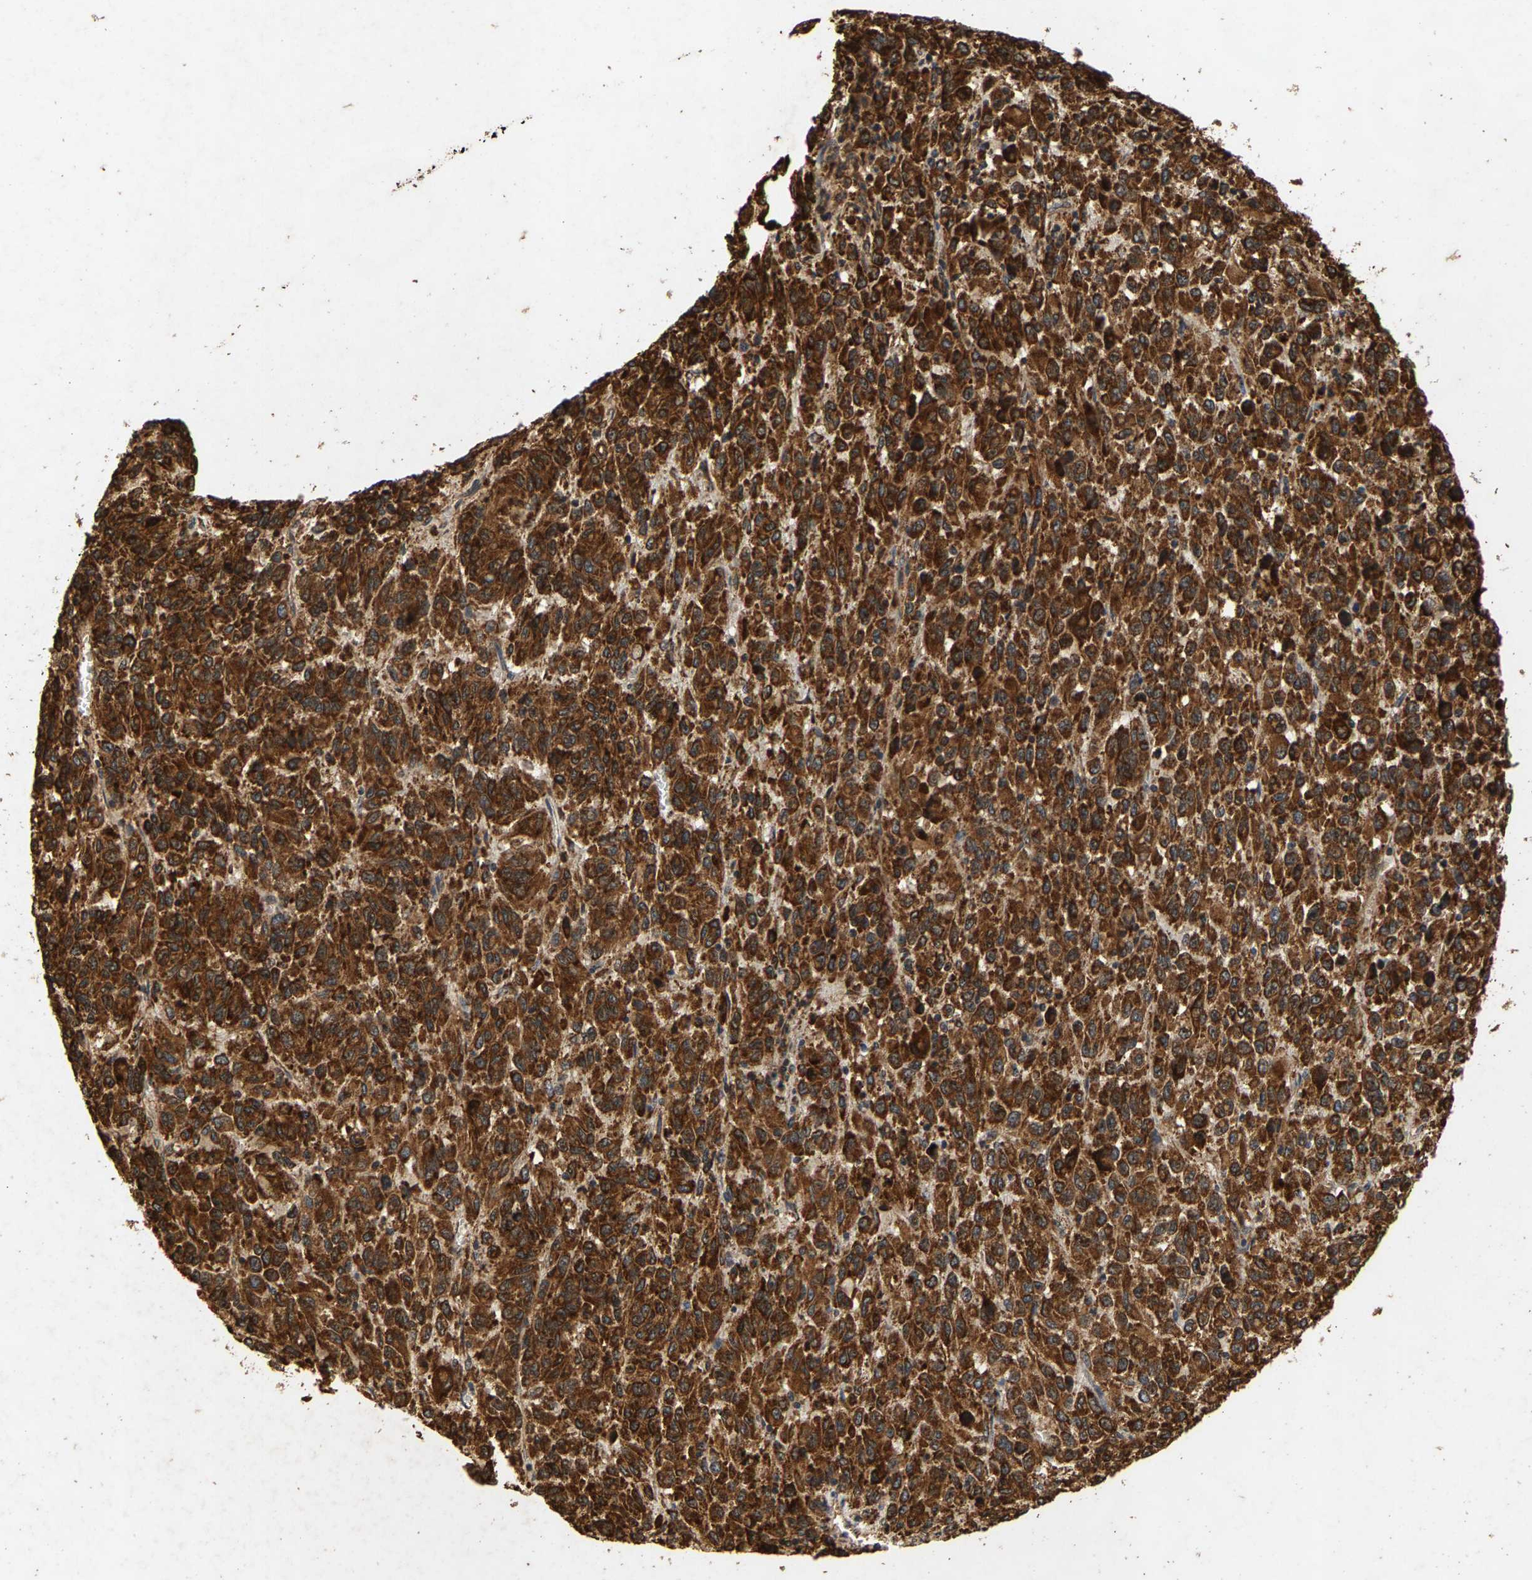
{"staining": {"intensity": "strong", "quantity": ">75%", "location": "cytoplasmic/membranous"}, "tissue": "melanoma", "cell_type": "Tumor cells", "image_type": "cancer", "snomed": [{"axis": "morphology", "description": "Malignant melanoma, Metastatic site"}, {"axis": "topography", "description": "Lung"}], "caption": "Strong cytoplasmic/membranous expression is present in about >75% of tumor cells in malignant melanoma (metastatic site).", "gene": "CIDEC", "patient": {"sex": "male", "age": 64}}